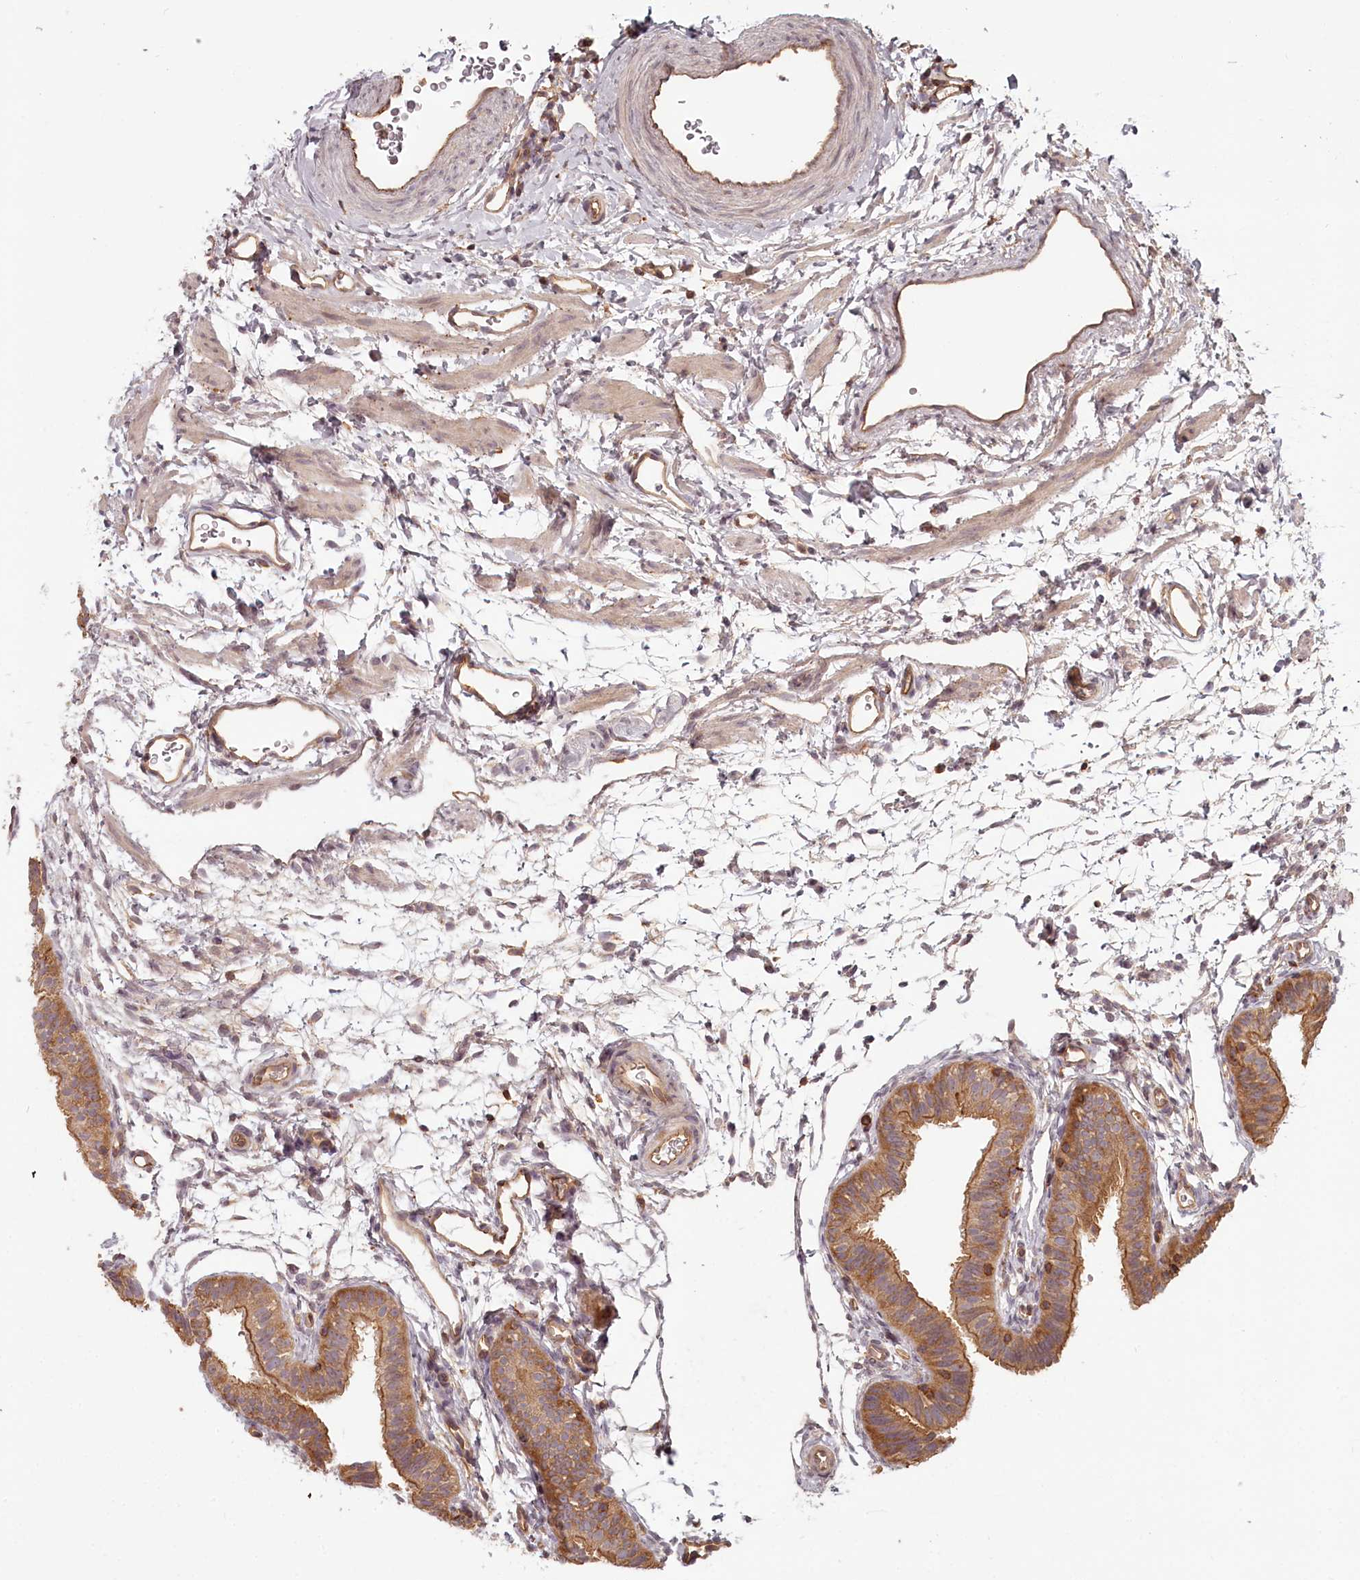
{"staining": {"intensity": "moderate", "quantity": ">75%", "location": "cytoplasmic/membranous"}, "tissue": "fallopian tube", "cell_type": "Glandular cells", "image_type": "normal", "snomed": [{"axis": "morphology", "description": "Normal tissue, NOS"}, {"axis": "topography", "description": "Fallopian tube"}], "caption": "Benign fallopian tube shows moderate cytoplasmic/membranous positivity in about >75% of glandular cells, visualized by immunohistochemistry. (Stains: DAB in brown, nuclei in blue, Microscopy: brightfield microscopy at high magnification).", "gene": "TMIE", "patient": {"sex": "female", "age": 35}}